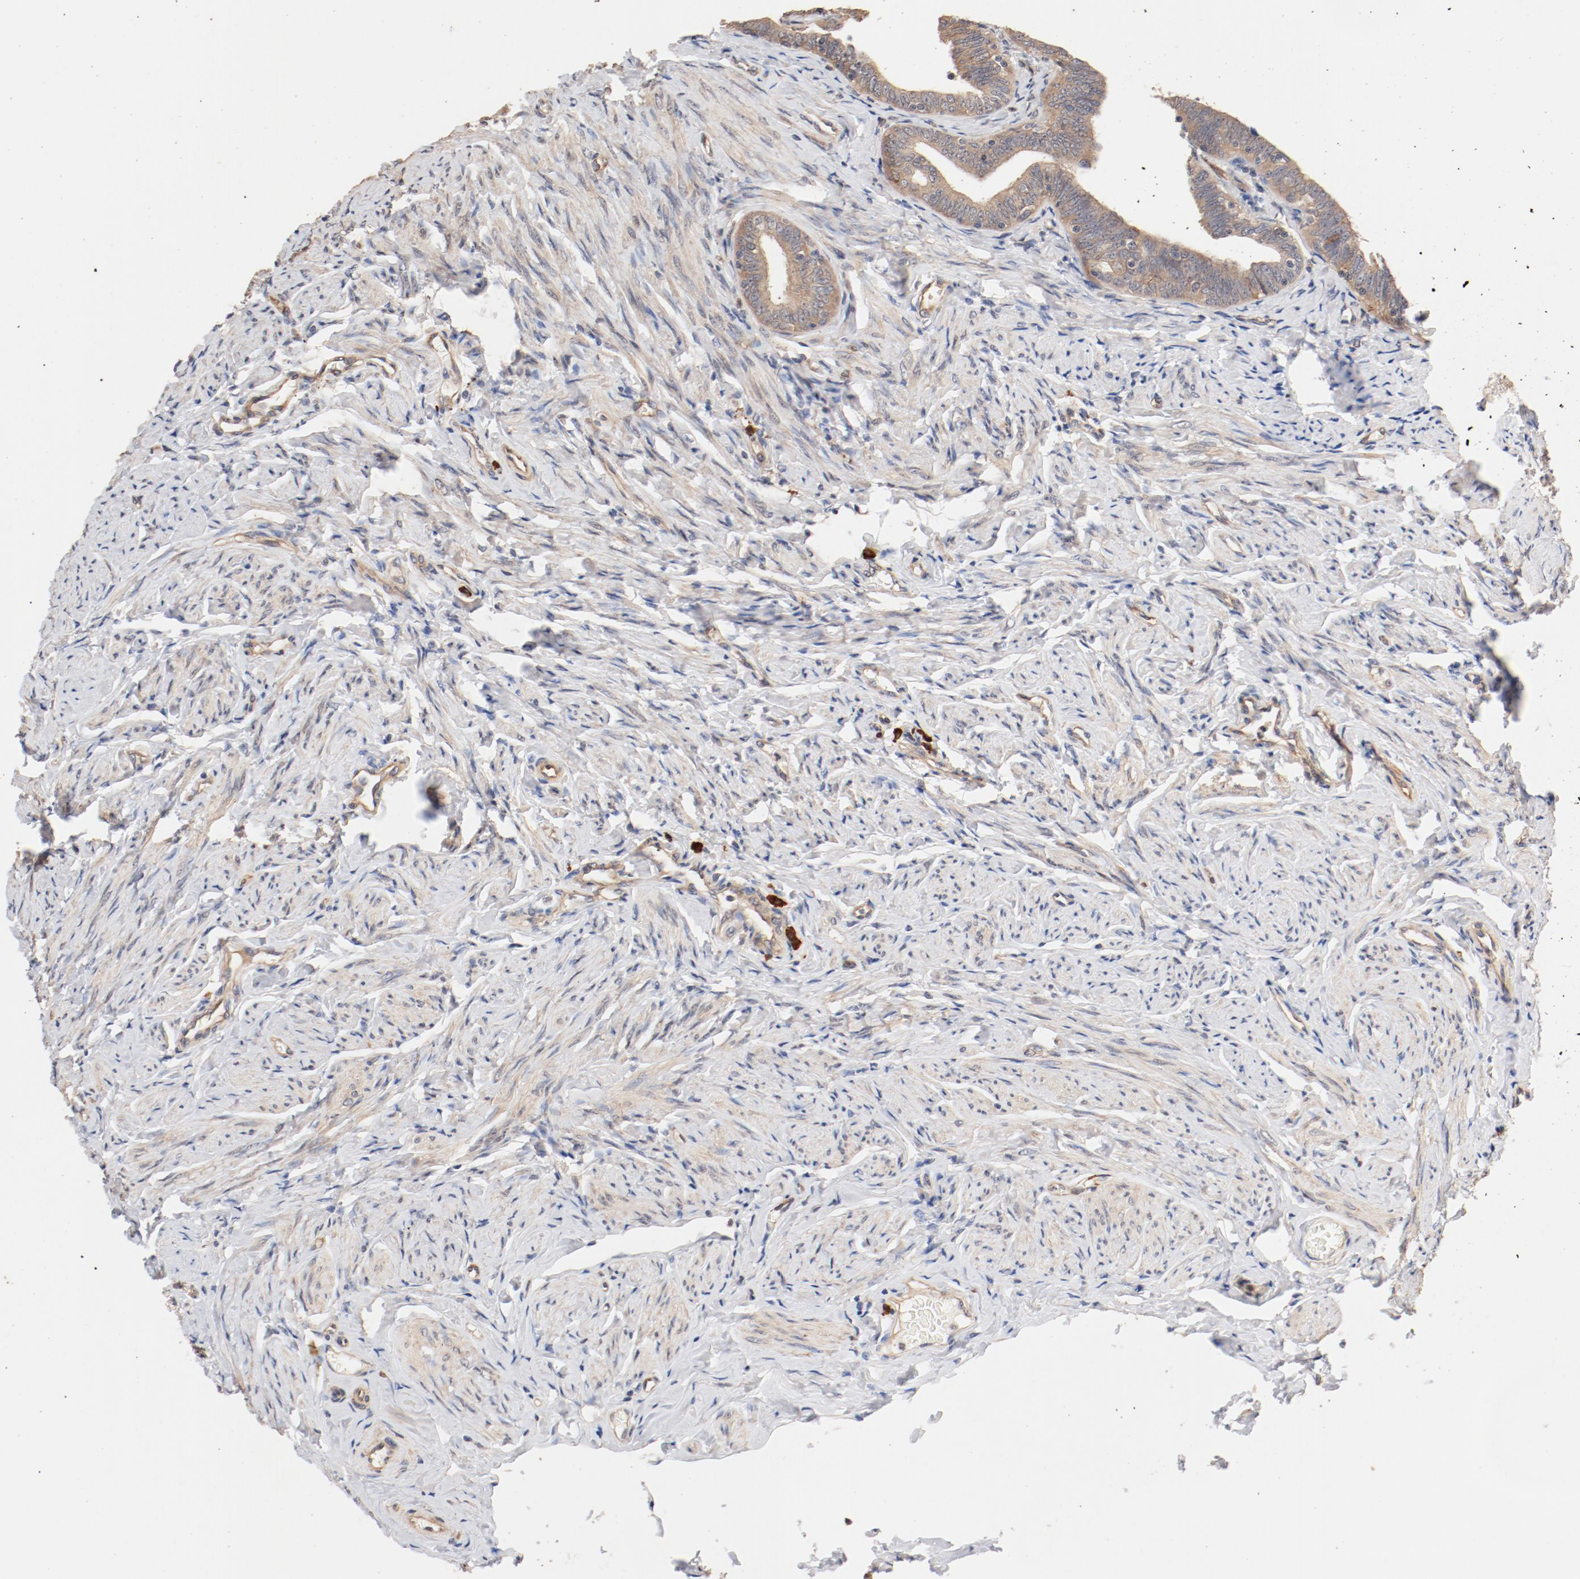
{"staining": {"intensity": "moderate", "quantity": ">75%", "location": "cytoplasmic/membranous"}, "tissue": "fallopian tube", "cell_type": "Glandular cells", "image_type": "normal", "snomed": [{"axis": "morphology", "description": "Normal tissue, NOS"}, {"axis": "topography", "description": "Fallopian tube"}, {"axis": "topography", "description": "Ovary"}], "caption": "Immunohistochemical staining of benign fallopian tube demonstrates moderate cytoplasmic/membranous protein positivity in approximately >75% of glandular cells.", "gene": "UBE2J1", "patient": {"sex": "female", "age": 69}}